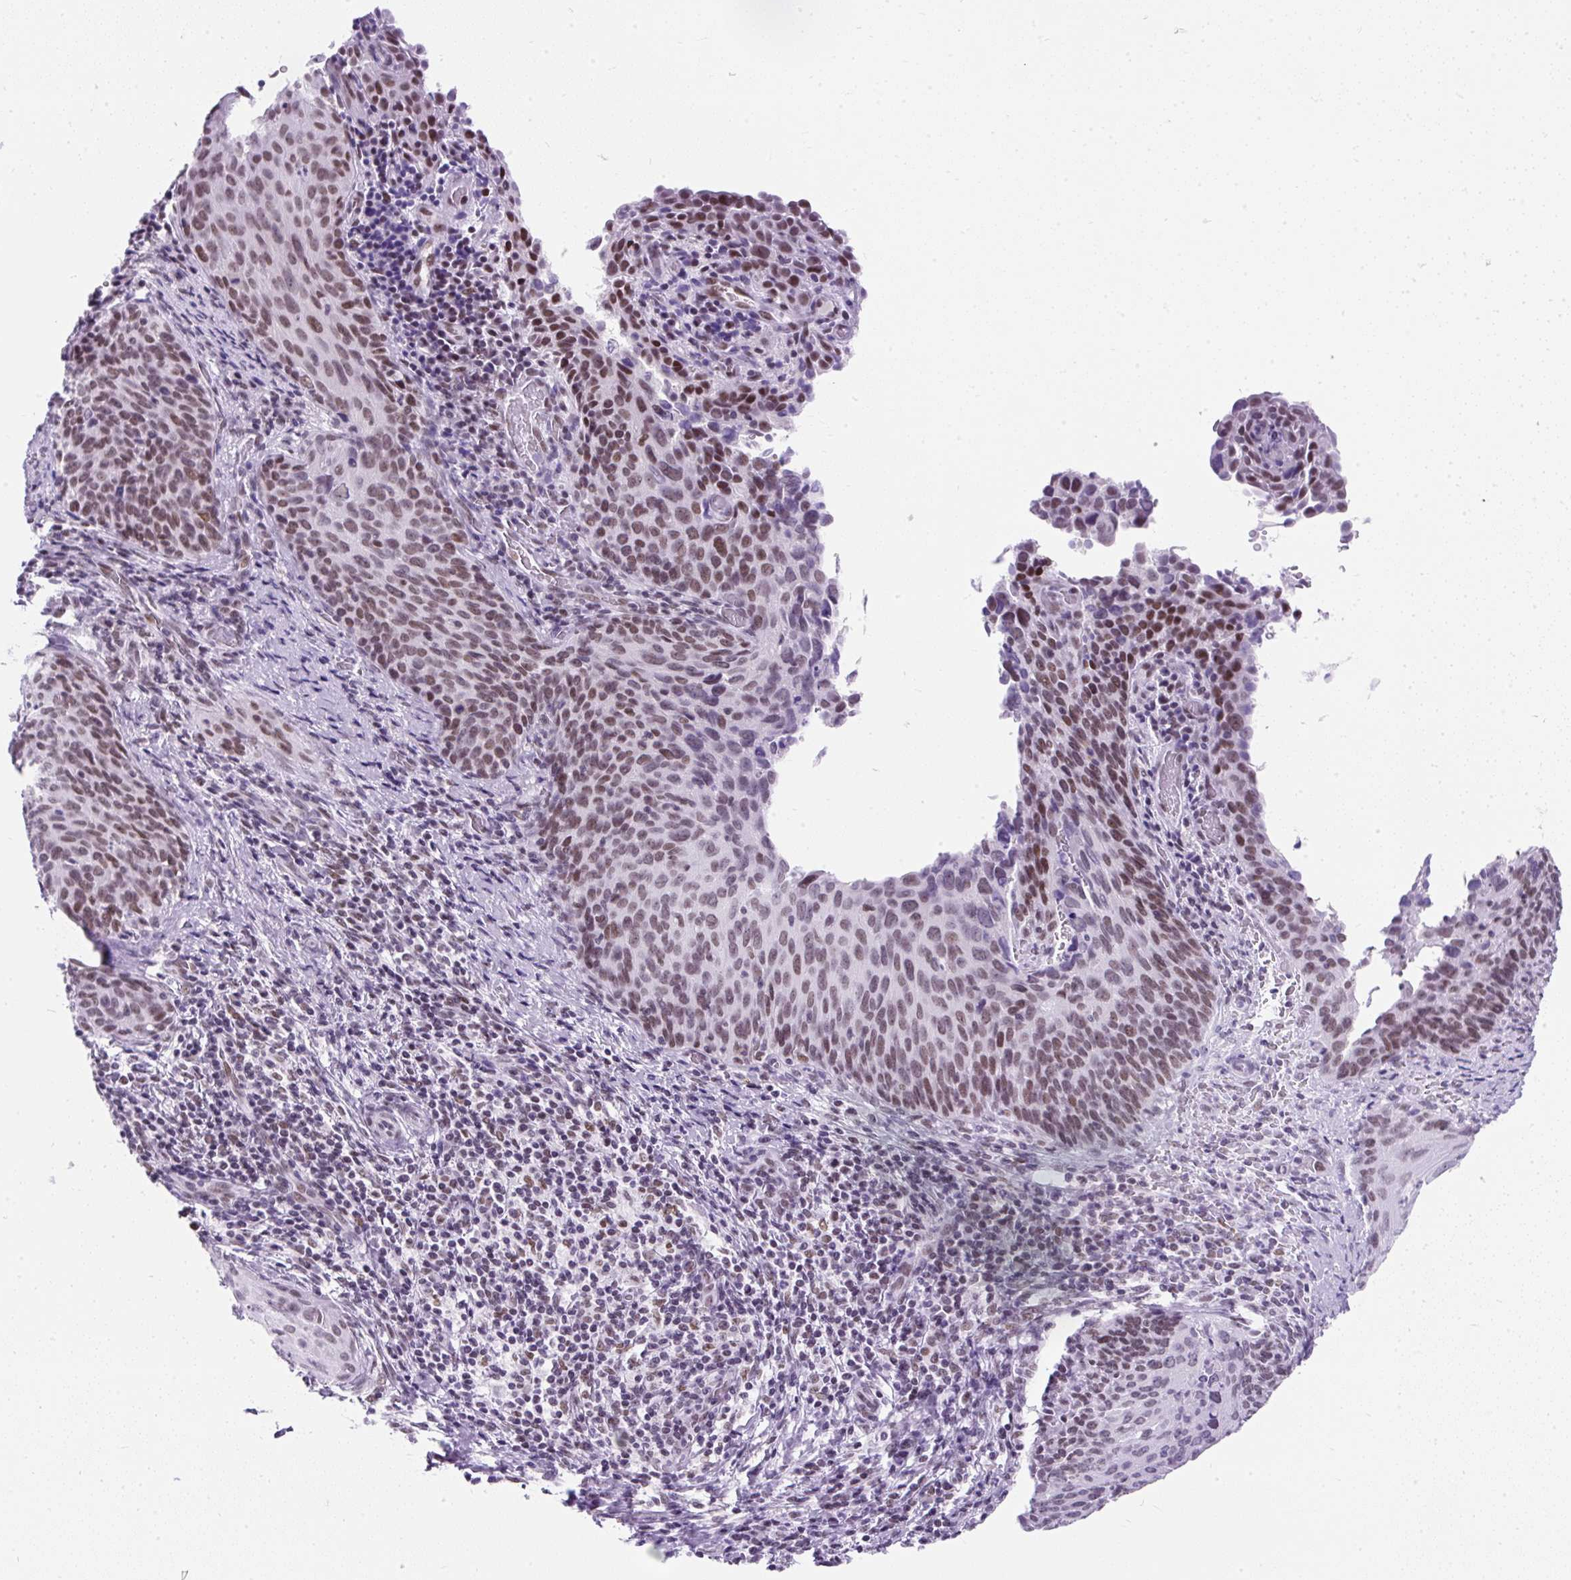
{"staining": {"intensity": "moderate", "quantity": ">75%", "location": "nuclear"}, "tissue": "cervical cancer", "cell_type": "Tumor cells", "image_type": "cancer", "snomed": [{"axis": "morphology", "description": "Squamous cell carcinoma, NOS"}, {"axis": "morphology", "description": "Adenocarcinoma, NOS"}, {"axis": "topography", "description": "Cervix"}], "caption": "Brown immunohistochemical staining in human cervical squamous cell carcinoma displays moderate nuclear positivity in about >75% of tumor cells.", "gene": "PLCXD2", "patient": {"sex": "female", "age": 52}}